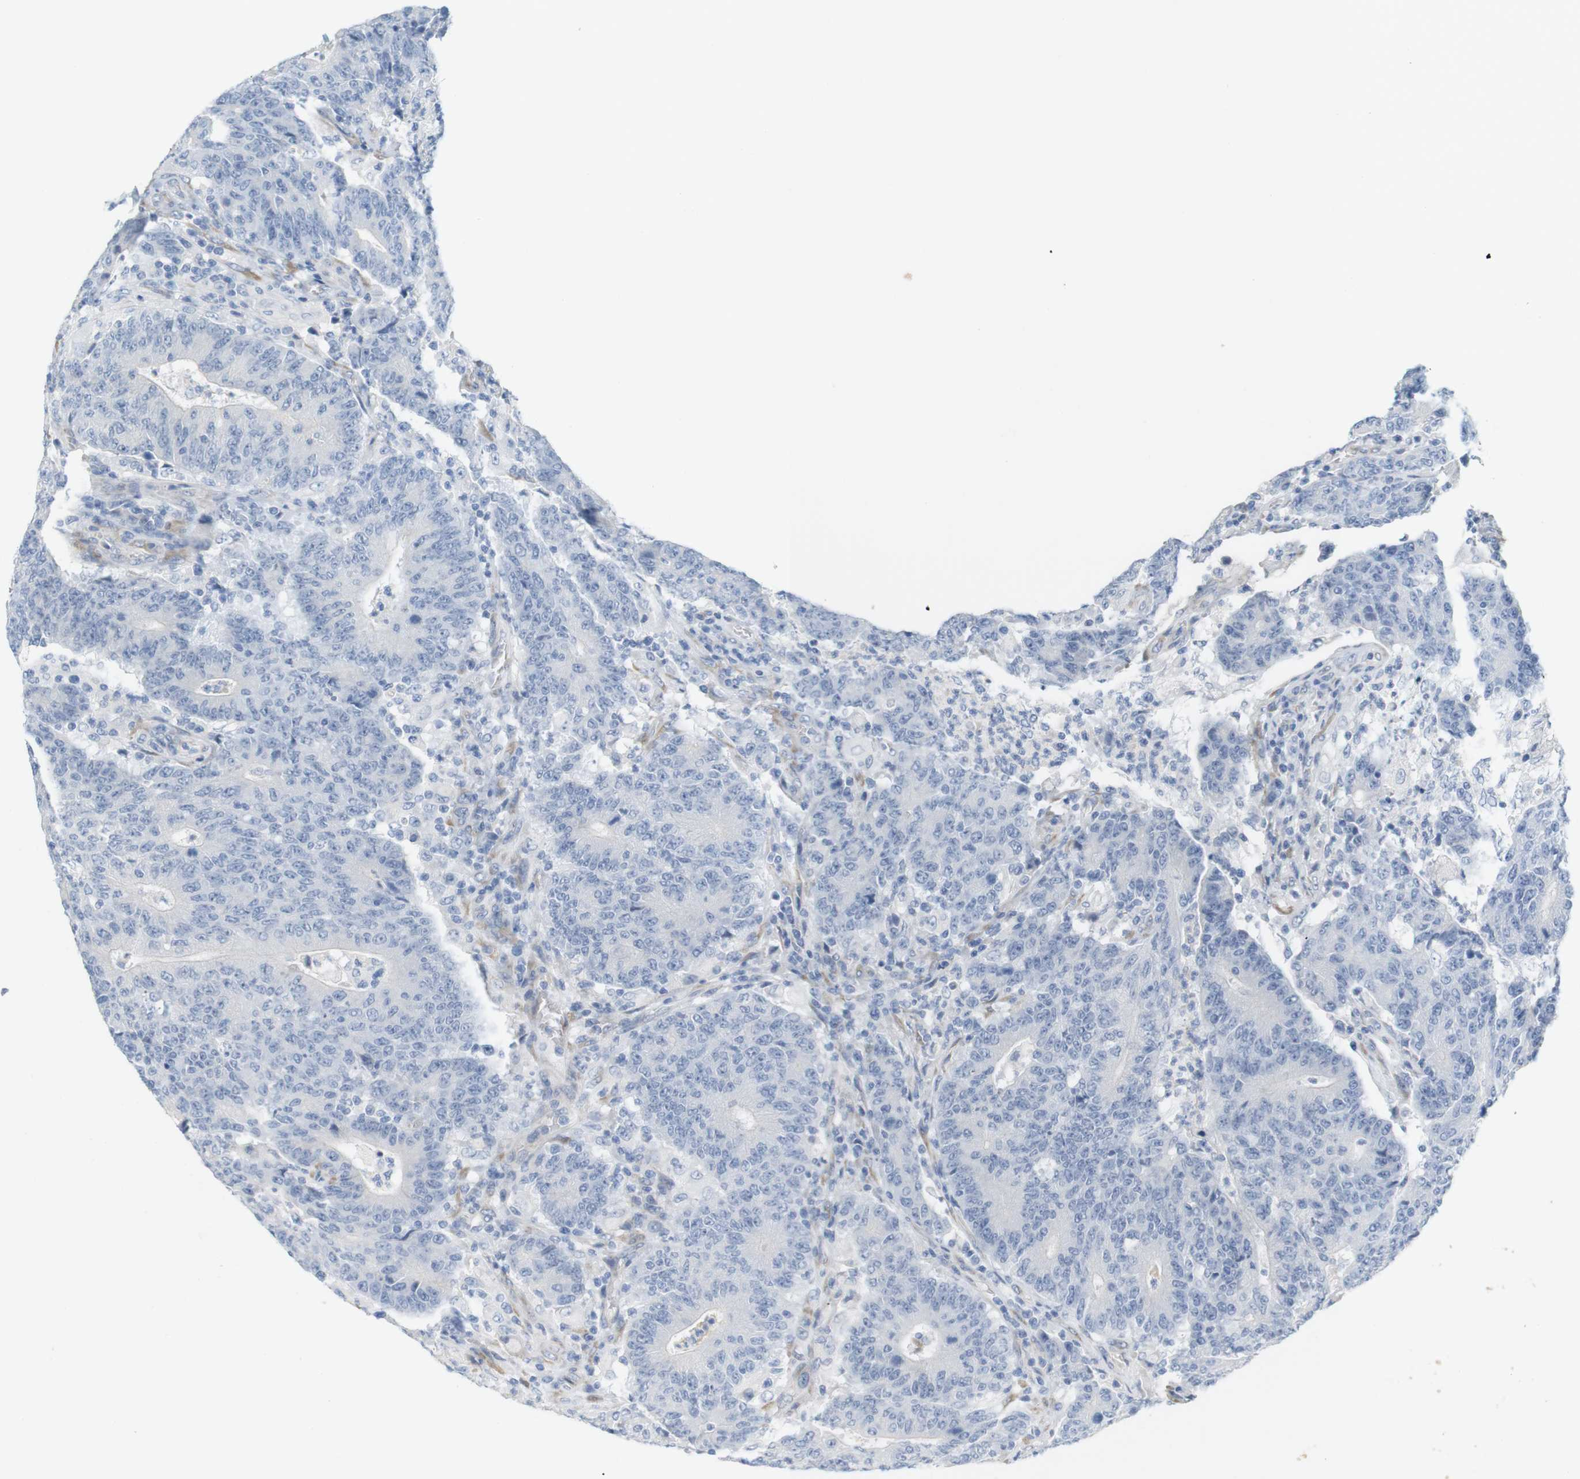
{"staining": {"intensity": "negative", "quantity": "none", "location": "none"}, "tissue": "colorectal cancer", "cell_type": "Tumor cells", "image_type": "cancer", "snomed": [{"axis": "morphology", "description": "Normal tissue, NOS"}, {"axis": "morphology", "description": "Adenocarcinoma, NOS"}, {"axis": "topography", "description": "Colon"}], "caption": "DAB (3,3'-diaminobenzidine) immunohistochemical staining of adenocarcinoma (colorectal) demonstrates no significant positivity in tumor cells. Nuclei are stained in blue.", "gene": "RGS9", "patient": {"sex": "female", "age": 75}}